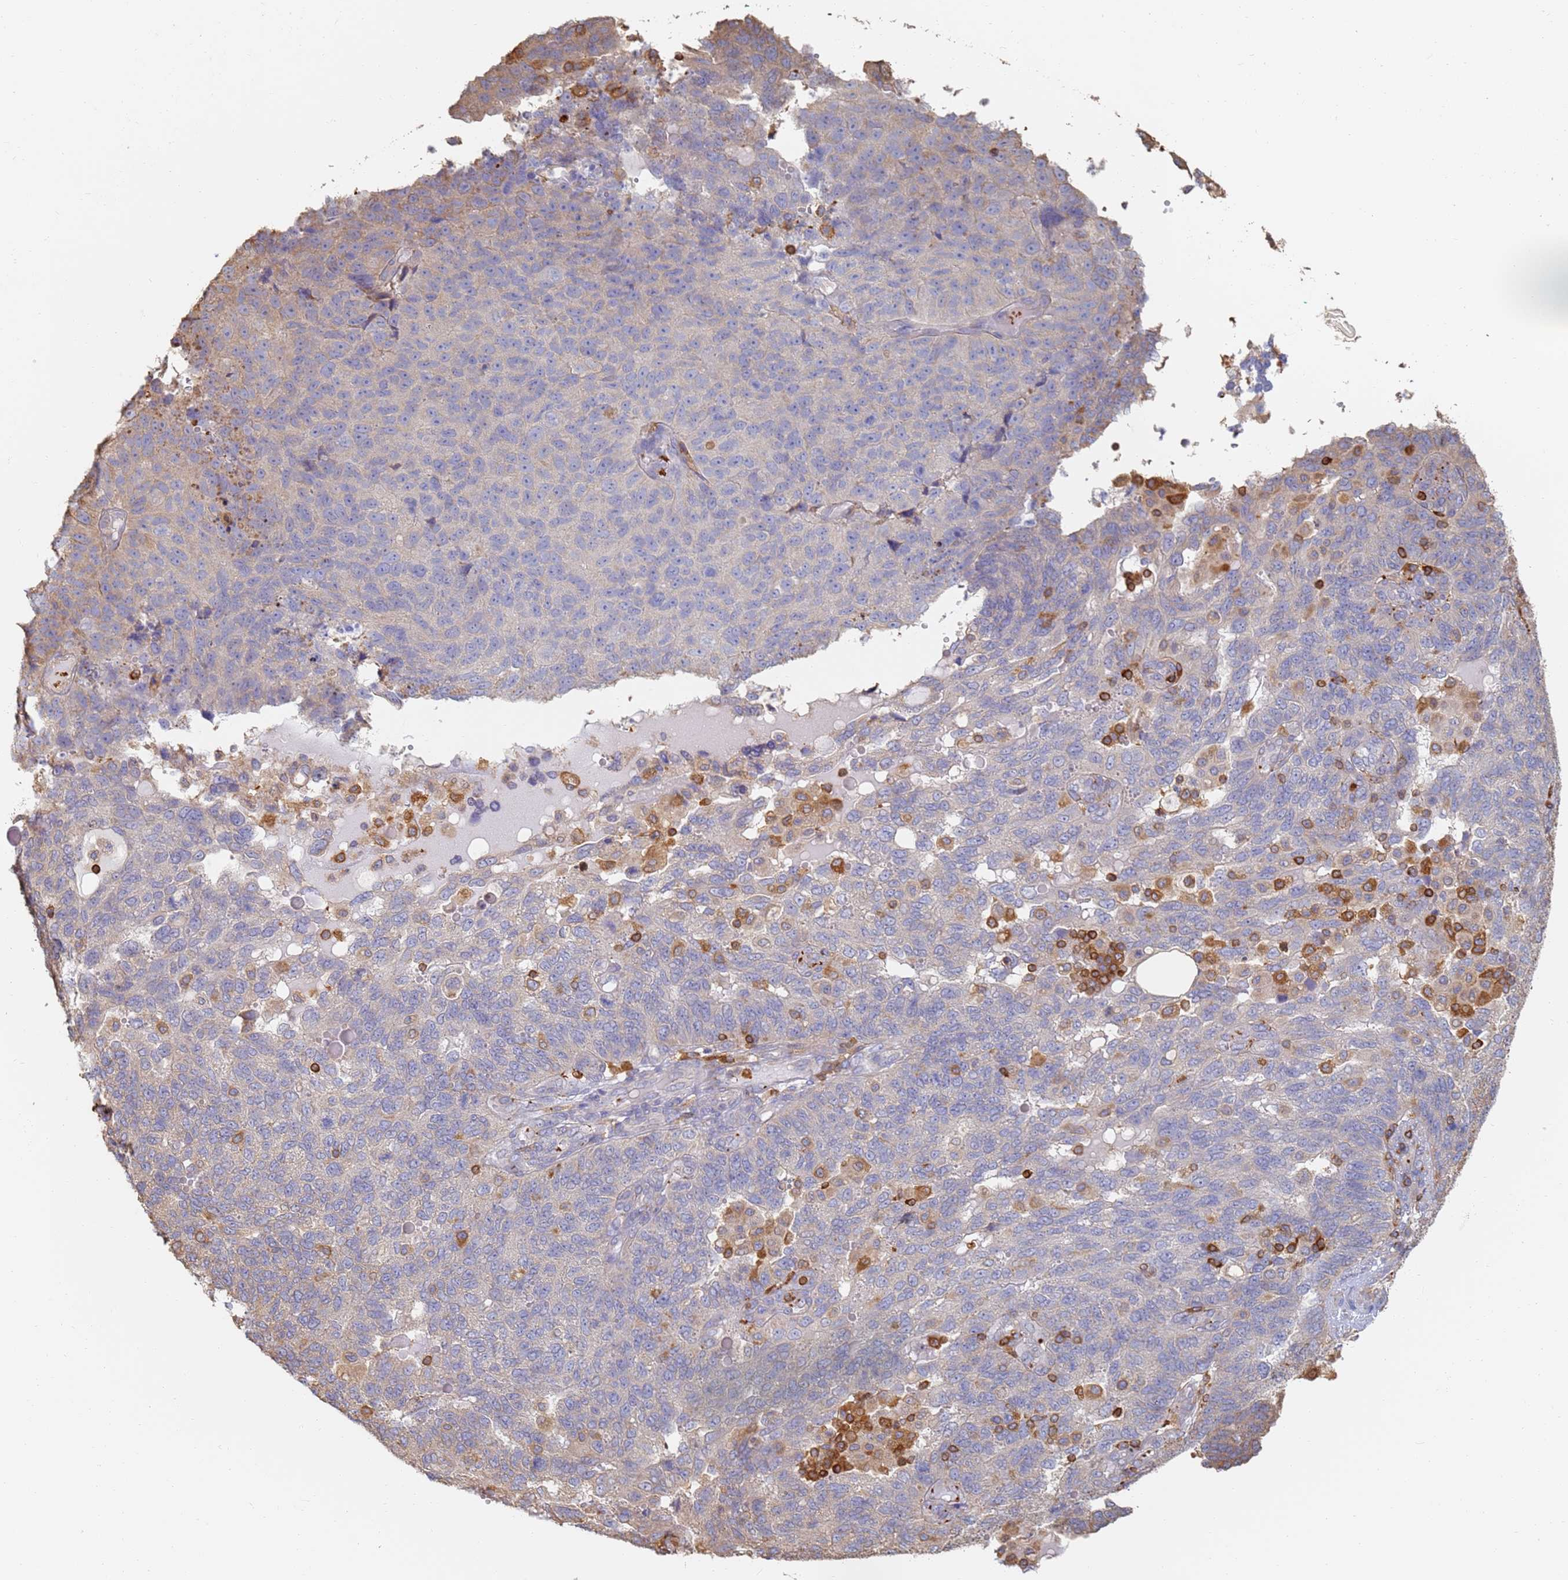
{"staining": {"intensity": "negative", "quantity": "none", "location": "none"}, "tissue": "endometrial cancer", "cell_type": "Tumor cells", "image_type": "cancer", "snomed": [{"axis": "morphology", "description": "Adenocarcinoma, NOS"}, {"axis": "topography", "description": "Endometrium"}], "caption": "The image shows no staining of tumor cells in endometrial cancer.", "gene": "BIN2", "patient": {"sex": "female", "age": 66}}